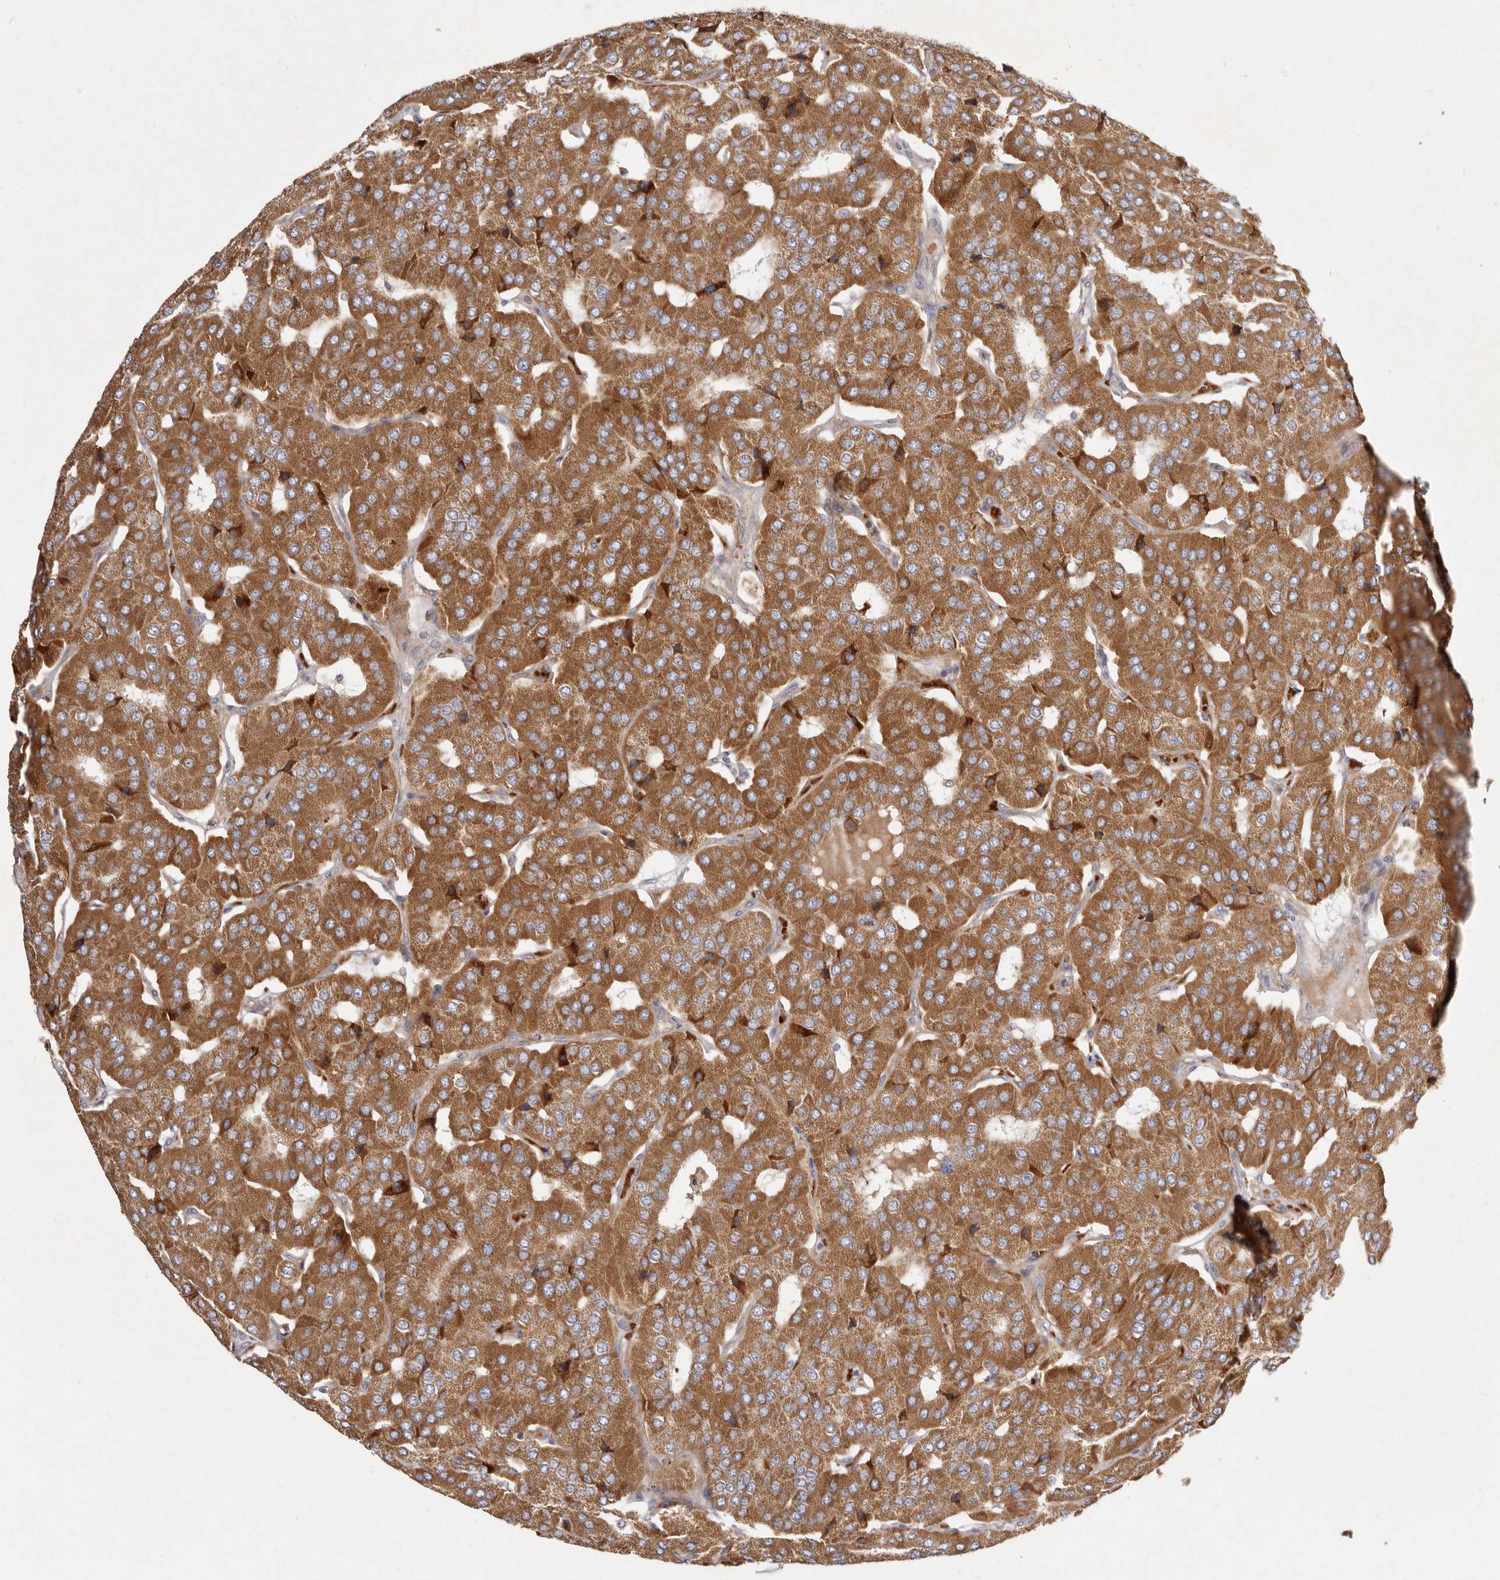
{"staining": {"intensity": "moderate", "quantity": ">75%", "location": "cytoplasmic/membranous"}, "tissue": "parathyroid gland", "cell_type": "Glandular cells", "image_type": "normal", "snomed": [{"axis": "morphology", "description": "Normal tissue, NOS"}, {"axis": "morphology", "description": "Adenoma, NOS"}, {"axis": "topography", "description": "Parathyroid gland"}], "caption": "Parathyroid gland was stained to show a protein in brown. There is medium levels of moderate cytoplasmic/membranous positivity in about >75% of glandular cells. Using DAB (brown) and hematoxylin (blue) stains, captured at high magnification using brightfield microscopy.", "gene": "SLC25A20", "patient": {"sex": "female", "age": 86}}